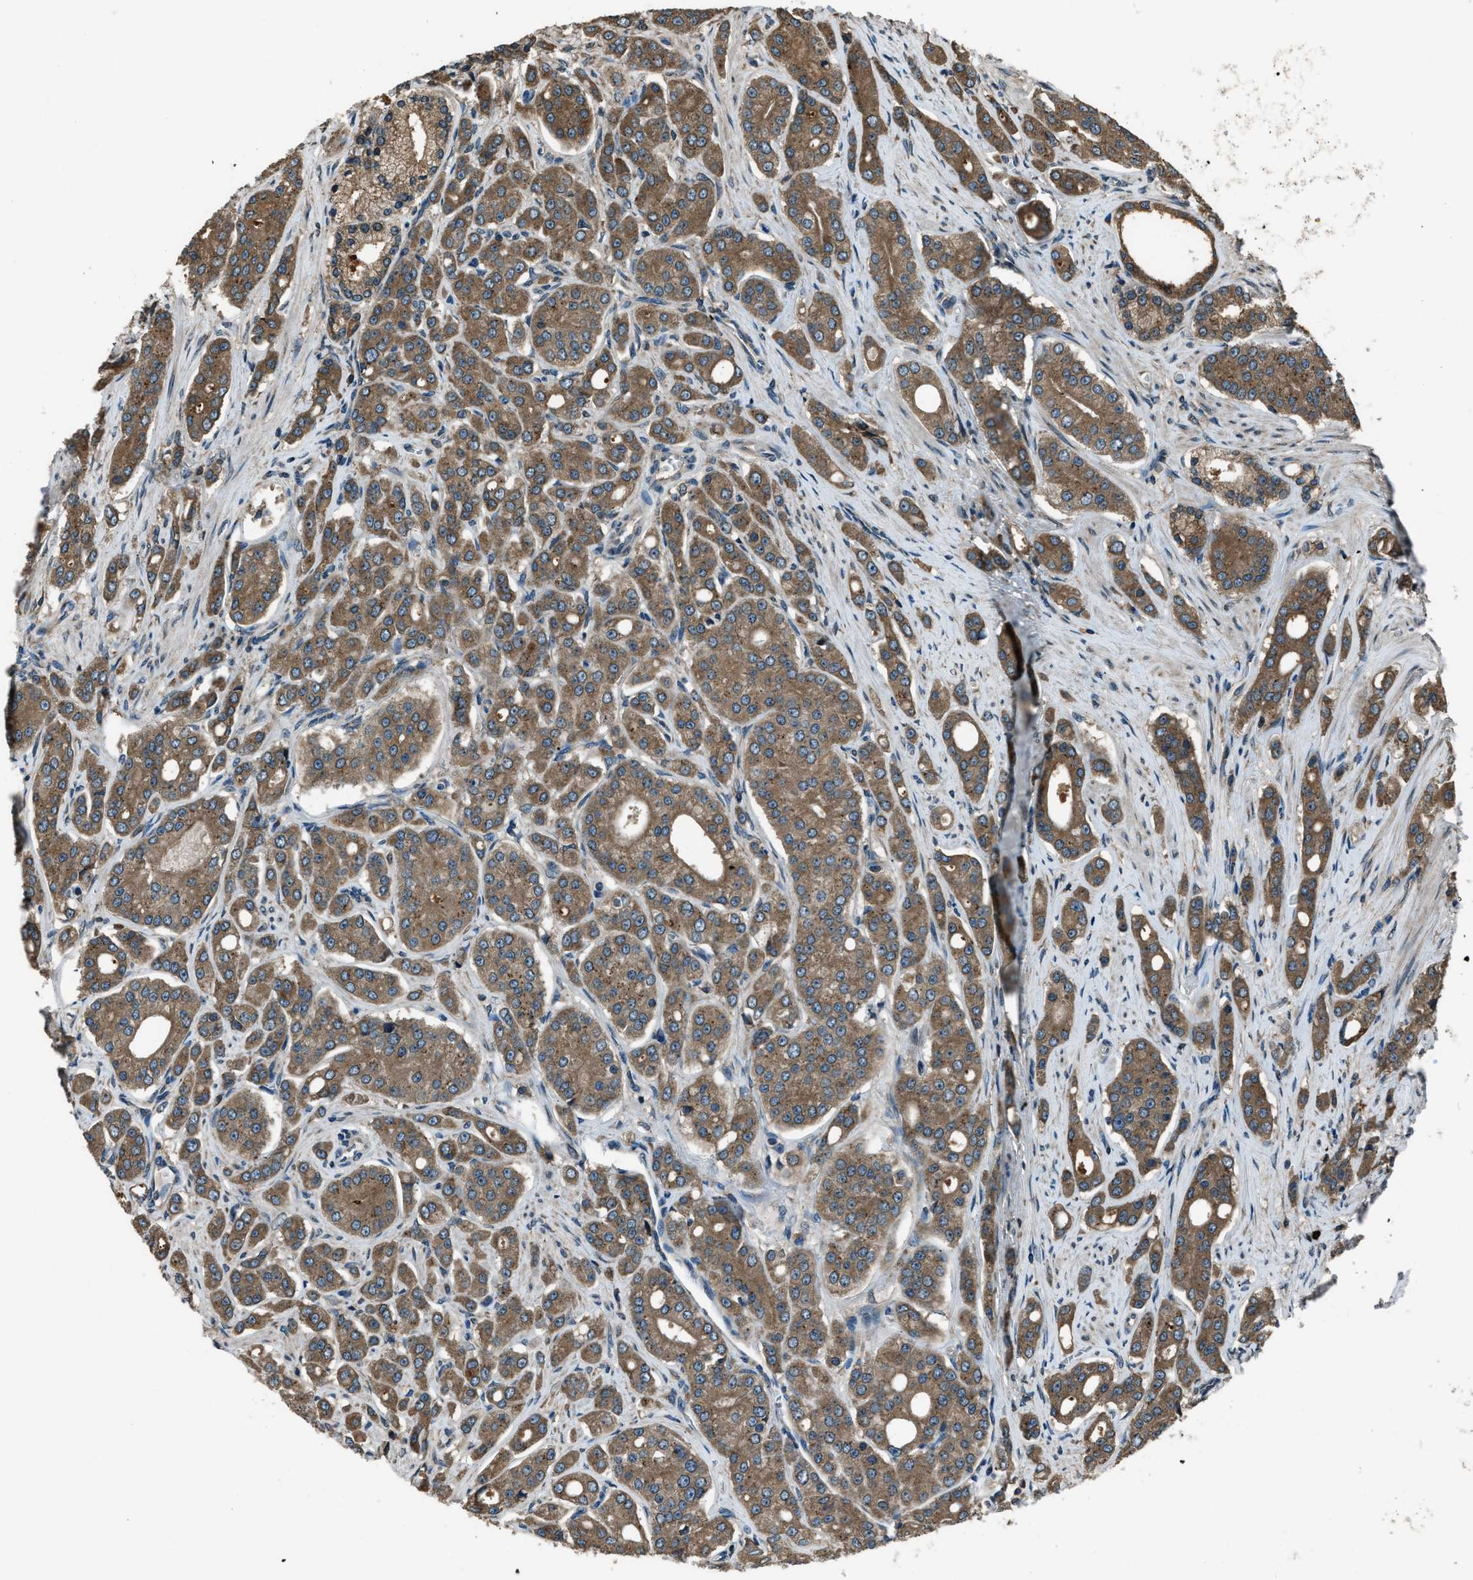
{"staining": {"intensity": "moderate", "quantity": ">75%", "location": "cytoplasmic/membranous"}, "tissue": "prostate cancer", "cell_type": "Tumor cells", "image_type": "cancer", "snomed": [{"axis": "morphology", "description": "Adenocarcinoma, High grade"}, {"axis": "topography", "description": "Prostate"}], "caption": "Prostate cancer (high-grade adenocarcinoma) stained with DAB immunohistochemistry (IHC) exhibits medium levels of moderate cytoplasmic/membranous expression in approximately >75% of tumor cells.", "gene": "TRIM4", "patient": {"sex": "male", "age": 71}}